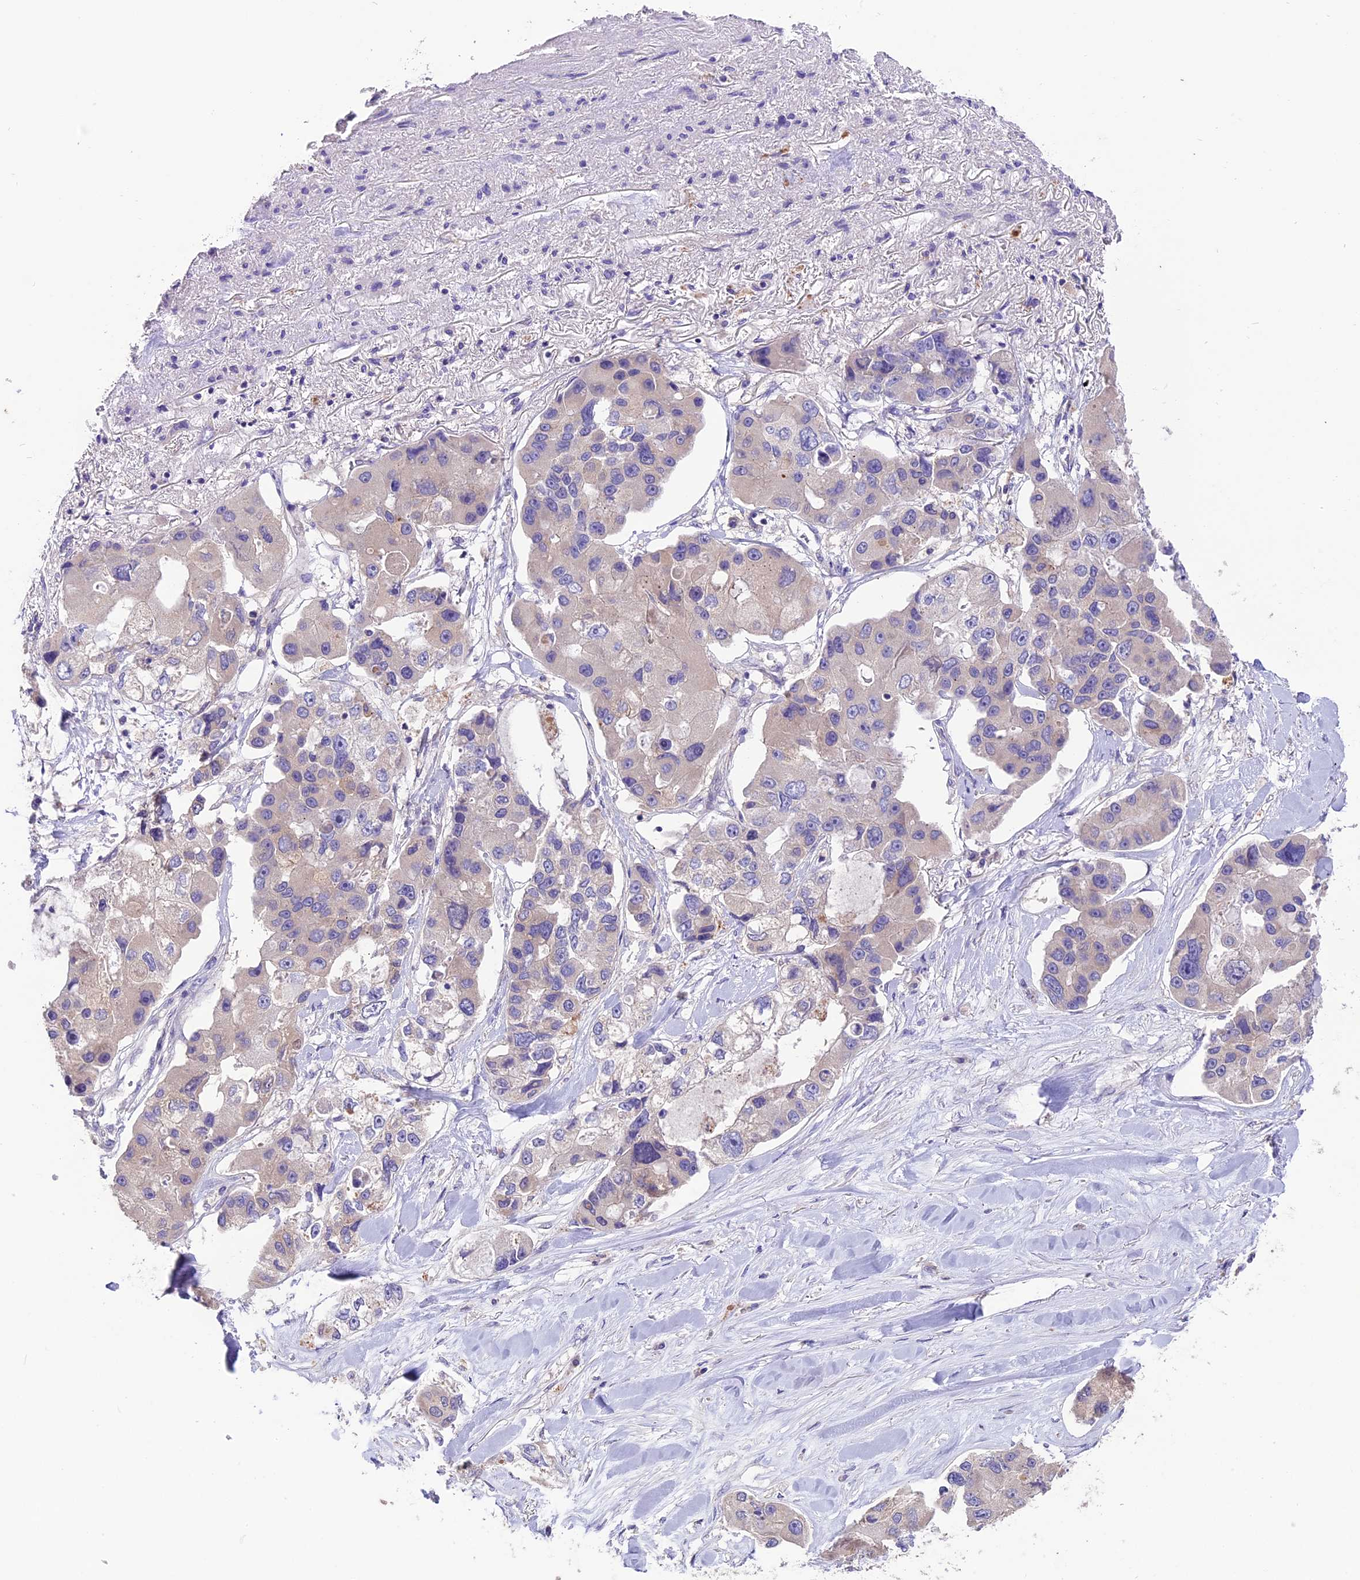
{"staining": {"intensity": "weak", "quantity": "<25%", "location": "cytoplasmic/membranous"}, "tissue": "lung cancer", "cell_type": "Tumor cells", "image_type": "cancer", "snomed": [{"axis": "morphology", "description": "Adenocarcinoma, NOS"}, {"axis": "topography", "description": "Lung"}], "caption": "Immunohistochemistry (IHC) image of human lung cancer (adenocarcinoma) stained for a protein (brown), which displays no positivity in tumor cells. Nuclei are stained in blue.", "gene": "CD99L2", "patient": {"sex": "female", "age": 54}}